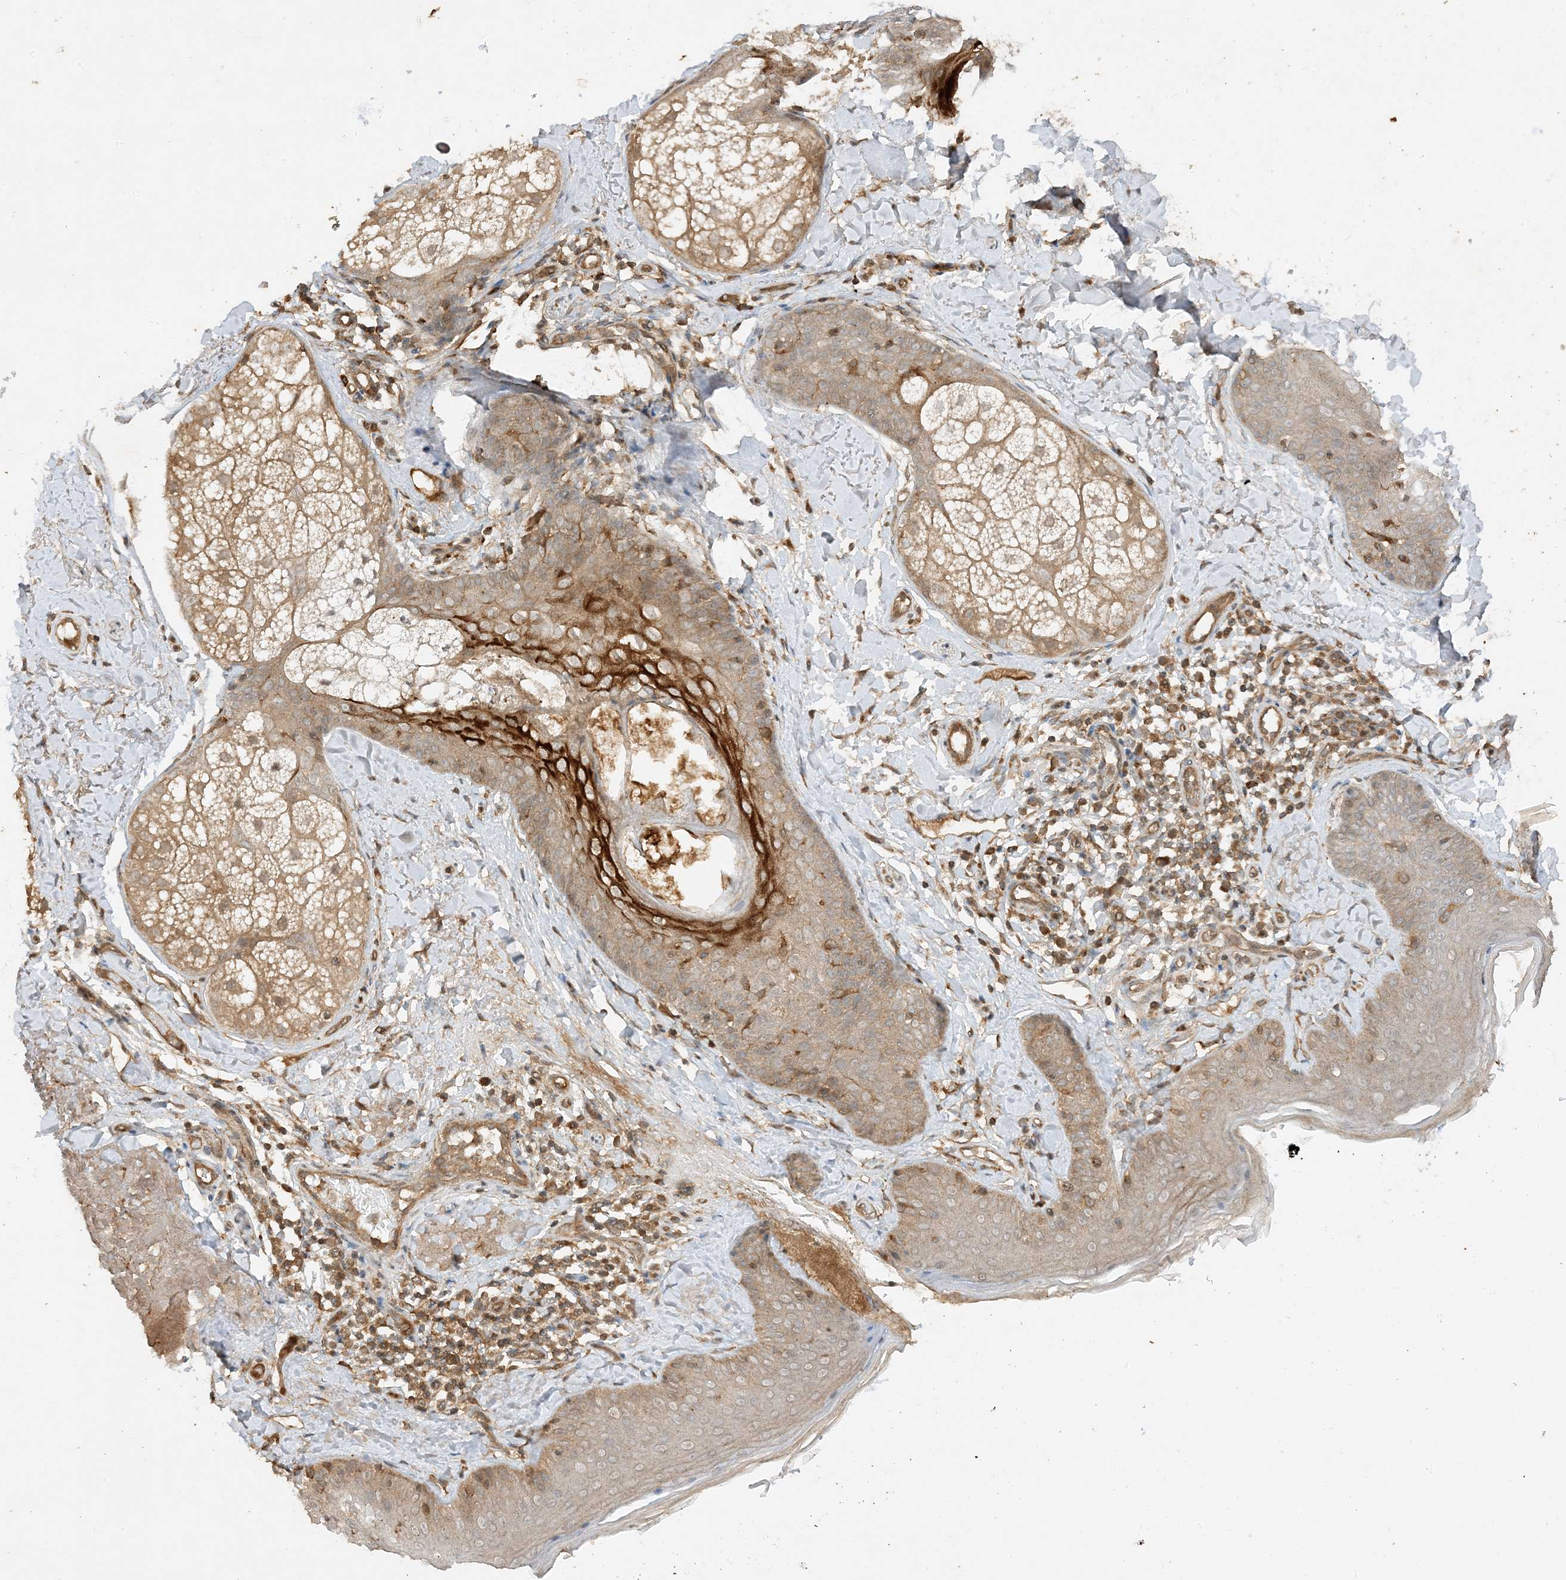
{"staining": {"intensity": "moderate", "quantity": ">75%", "location": "cytoplasmic/membranous"}, "tissue": "skin", "cell_type": "Fibroblasts", "image_type": "normal", "snomed": [{"axis": "morphology", "description": "Normal tissue, NOS"}, {"axis": "topography", "description": "Skin"}], "caption": "An IHC photomicrograph of normal tissue is shown. Protein staining in brown highlights moderate cytoplasmic/membranous positivity in skin within fibroblasts.", "gene": "XRN1", "patient": {"sex": "male", "age": 57}}